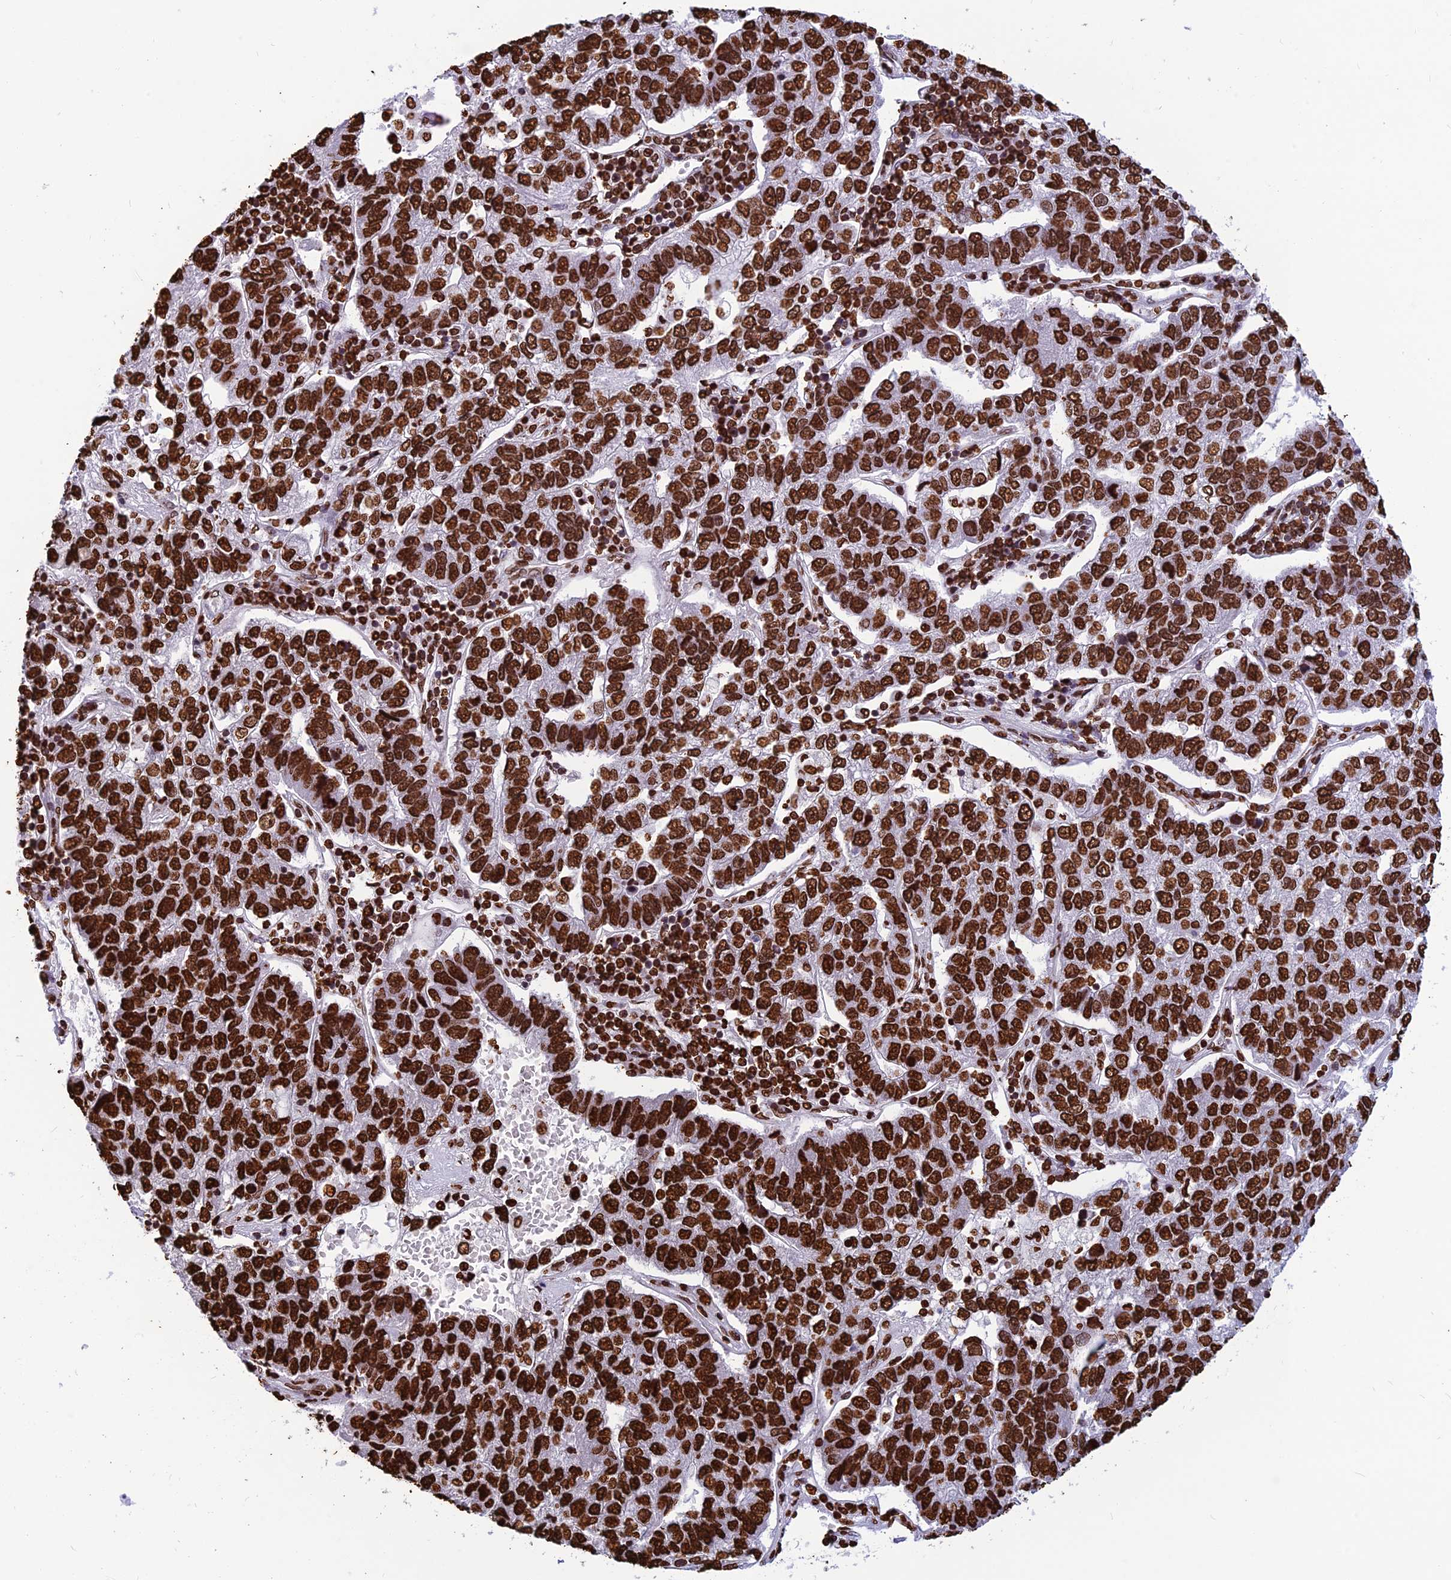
{"staining": {"intensity": "strong", "quantity": ">75%", "location": "nuclear"}, "tissue": "pancreatic cancer", "cell_type": "Tumor cells", "image_type": "cancer", "snomed": [{"axis": "morphology", "description": "Adenocarcinoma, NOS"}, {"axis": "topography", "description": "Pancreas"}], "caption": "There is high levels of strong nuclear expression in tumor cells of pancreatic cancer (adenocarcinoma), as demonstrated by immunohistochemical staining (brown color).", "gene": "AKAP17A", "patient": {"sex": "female", "age": 61}}